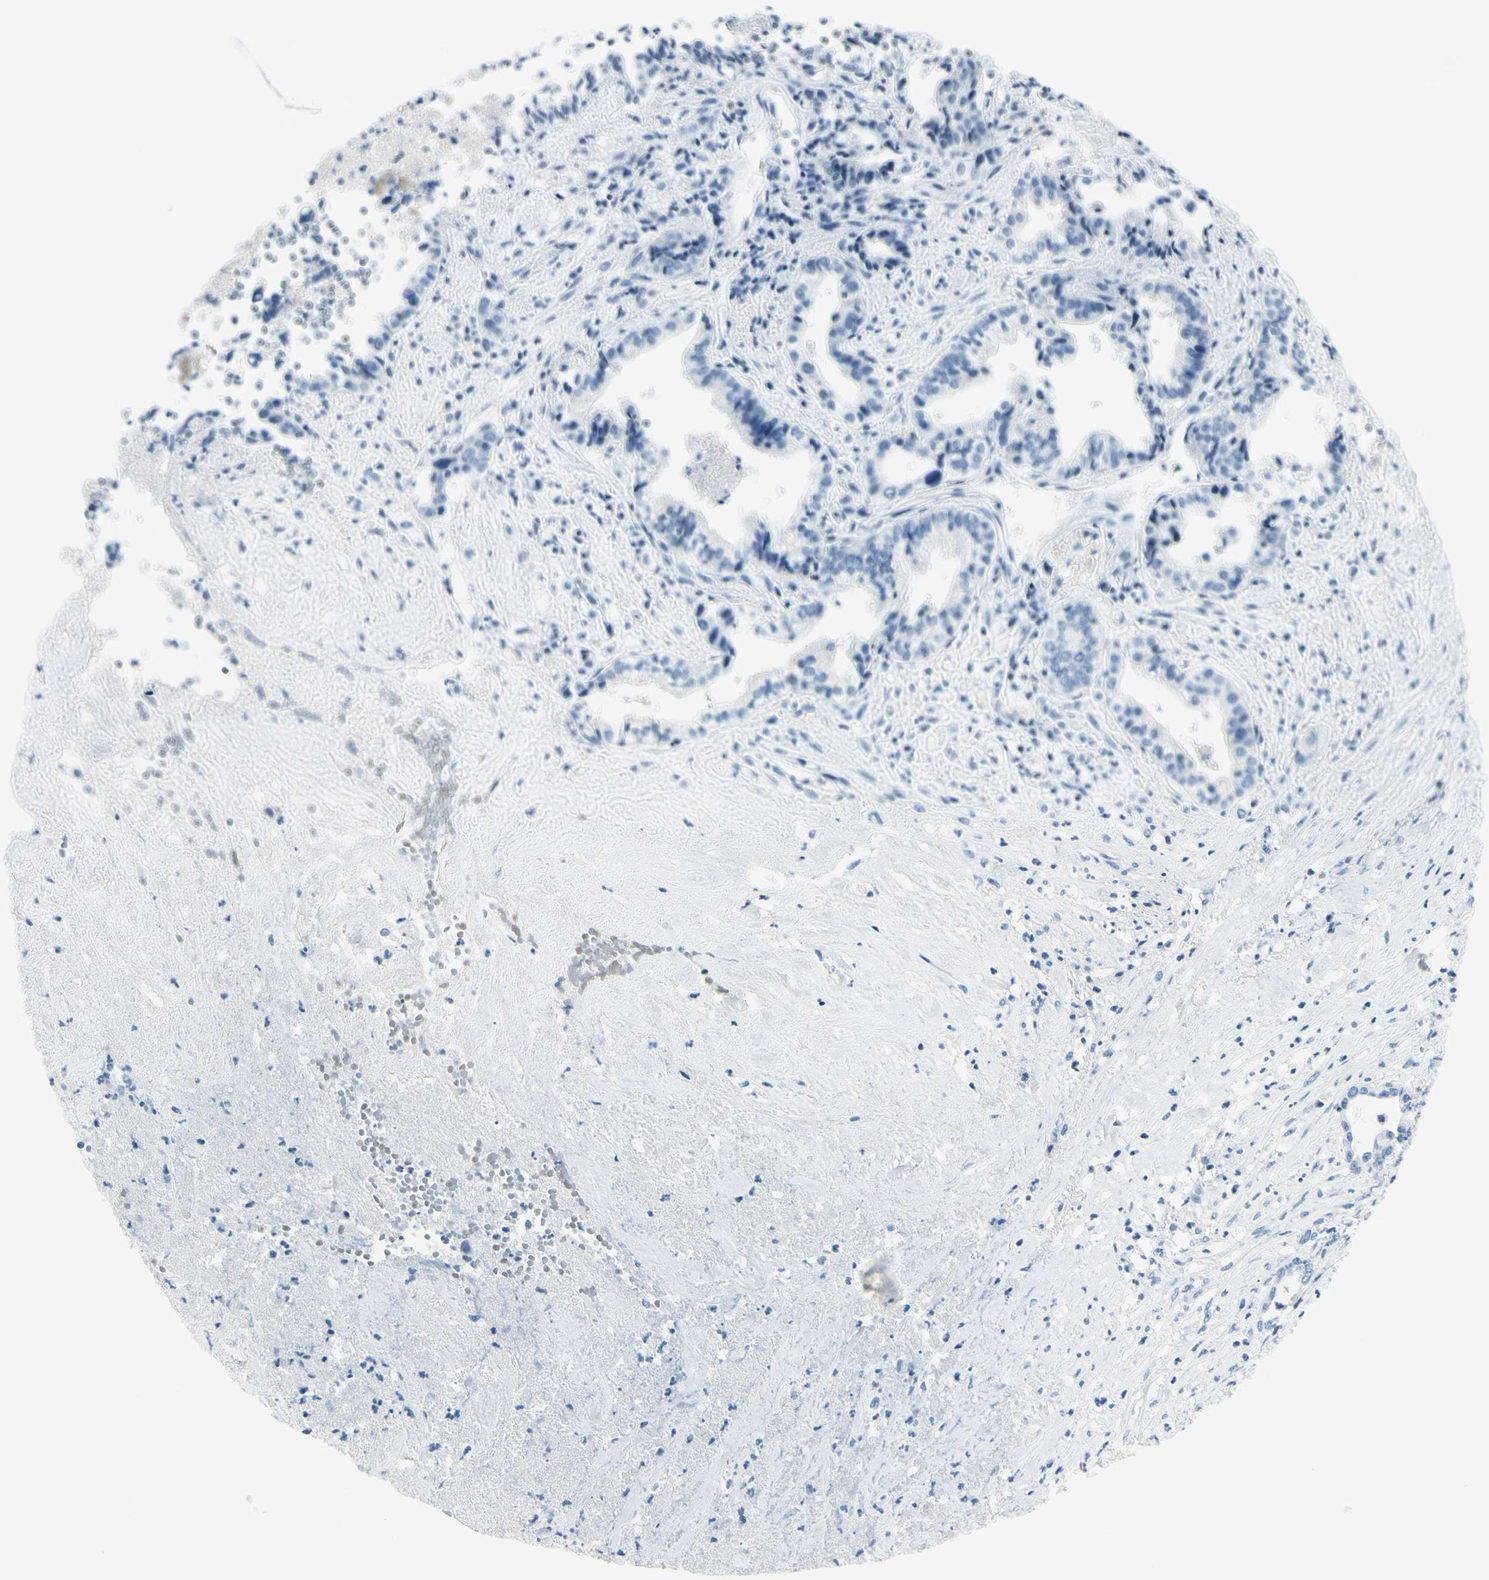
{"staining": {"intensity": "negative", "quantity": "none", "location": "none"}, "tissue": "liver cancer", "cell_type": "Tumor cells", "image_type": "cancer", "snomed": [{"axis": "morphology", "description": "Cholangiocarcinoma"}, {"axis": "topography", "description": "Liver"}], "caption": "Immunohistochemical staining of human liver cancer demonstrates no significant positivity in tumor cells.", "gene": "PEBP1", "patient": {"sex": "female", "age": 61}}